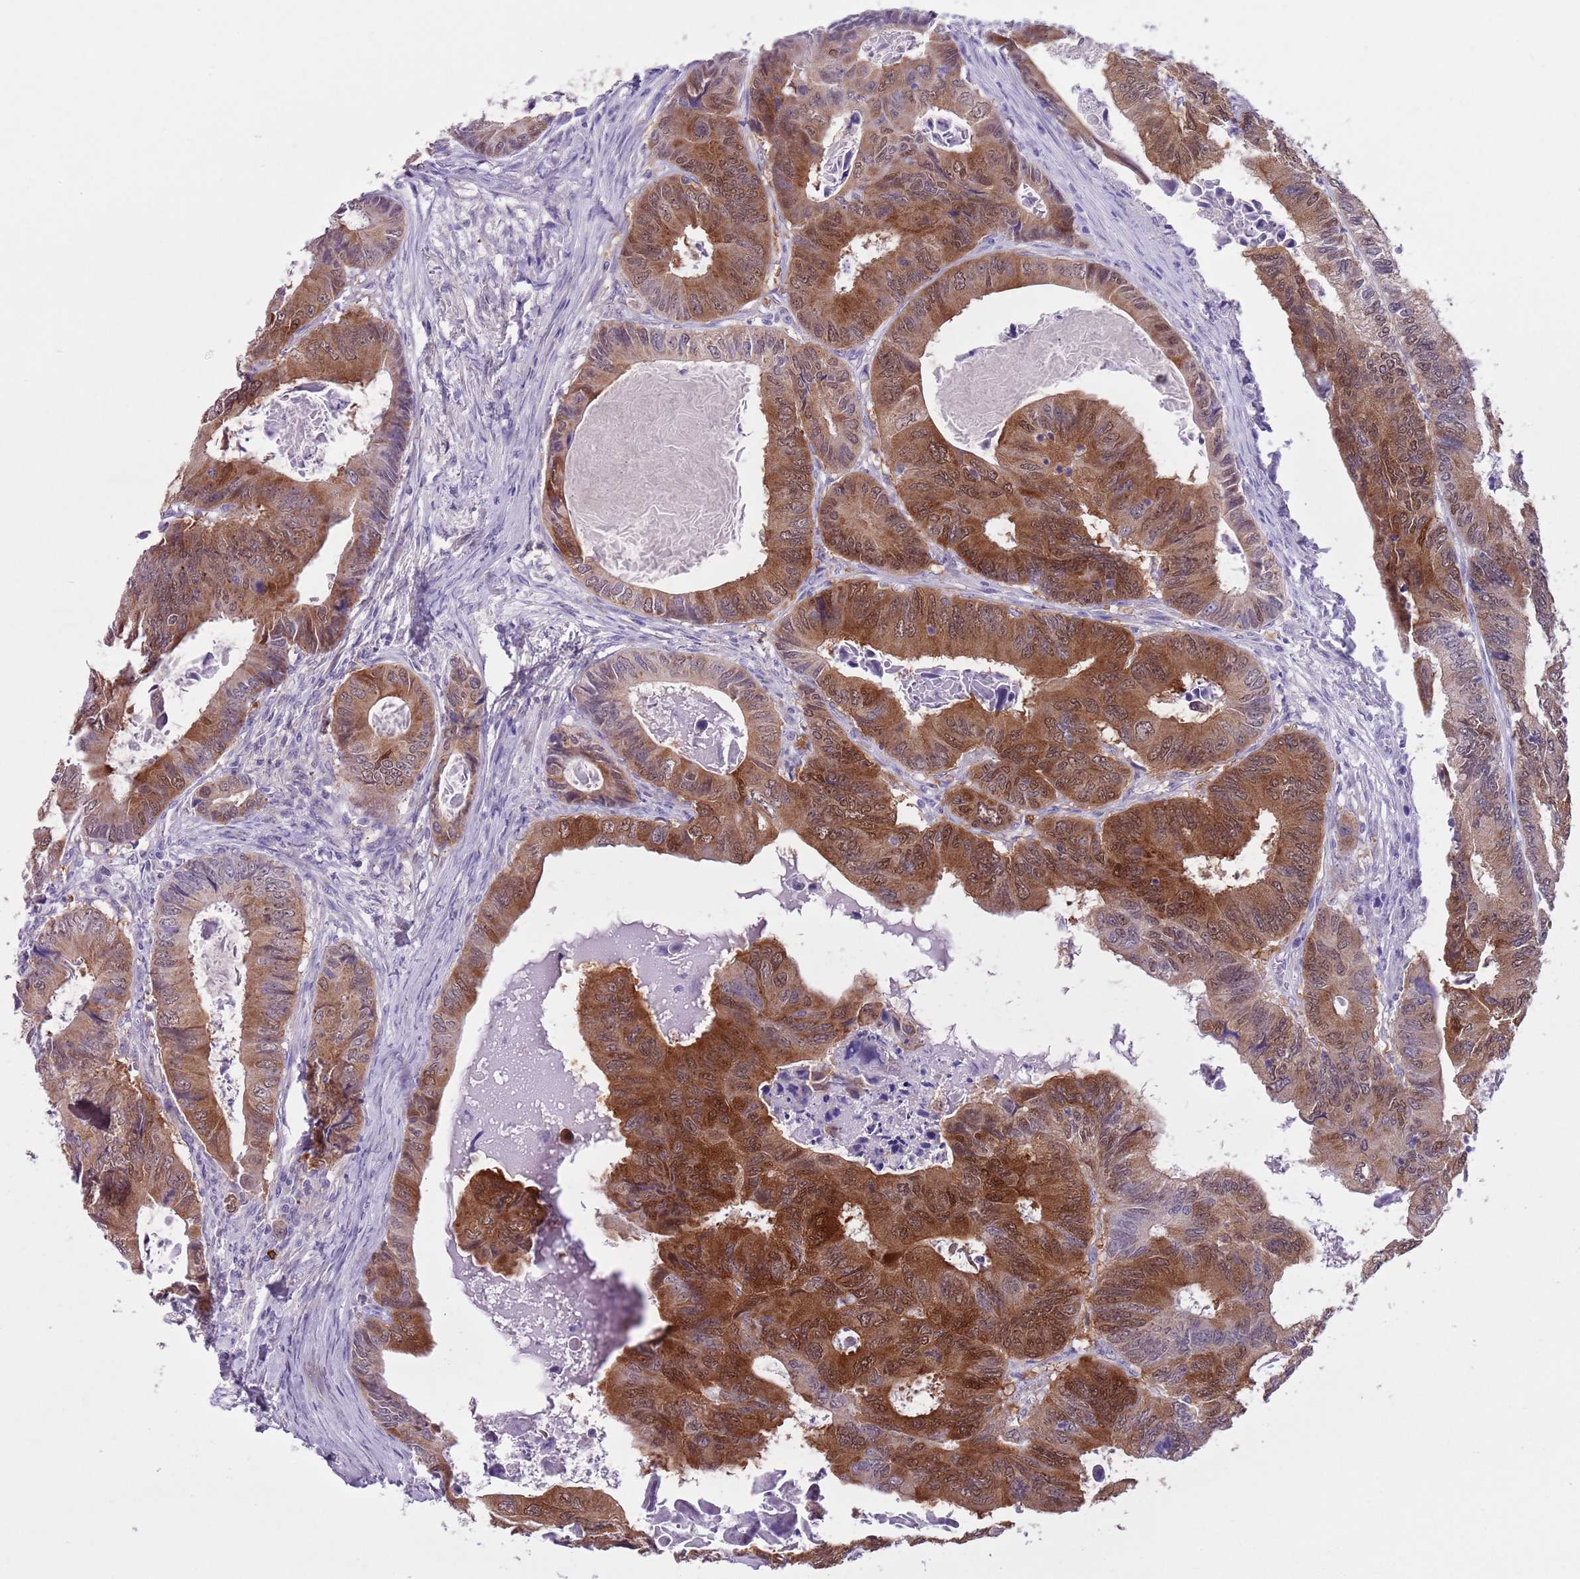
{"staining": {"intensity": "strong", "quantity": "25%-75%", "location": "cytoplasmic/membranous,nuclear"}, "tissue": "colorectal cancer", "cell_type": "Tumor cells", "image_type": "cancer", "snomed": [{"axis": "morphology", "description": "Adenocarcinoma, NOS"}, {"axis": "topography", "description": "Colon"}], "caption": "Colorectal cancer stained with immunohistochemistry (IHC) demonstrates strong cytoplasmic/membranous and nuclear positivity in approximately 25%-75% of tumor cells.", "gene": "PFKFB2", "patient": {"sex": "male", "age": 85}}